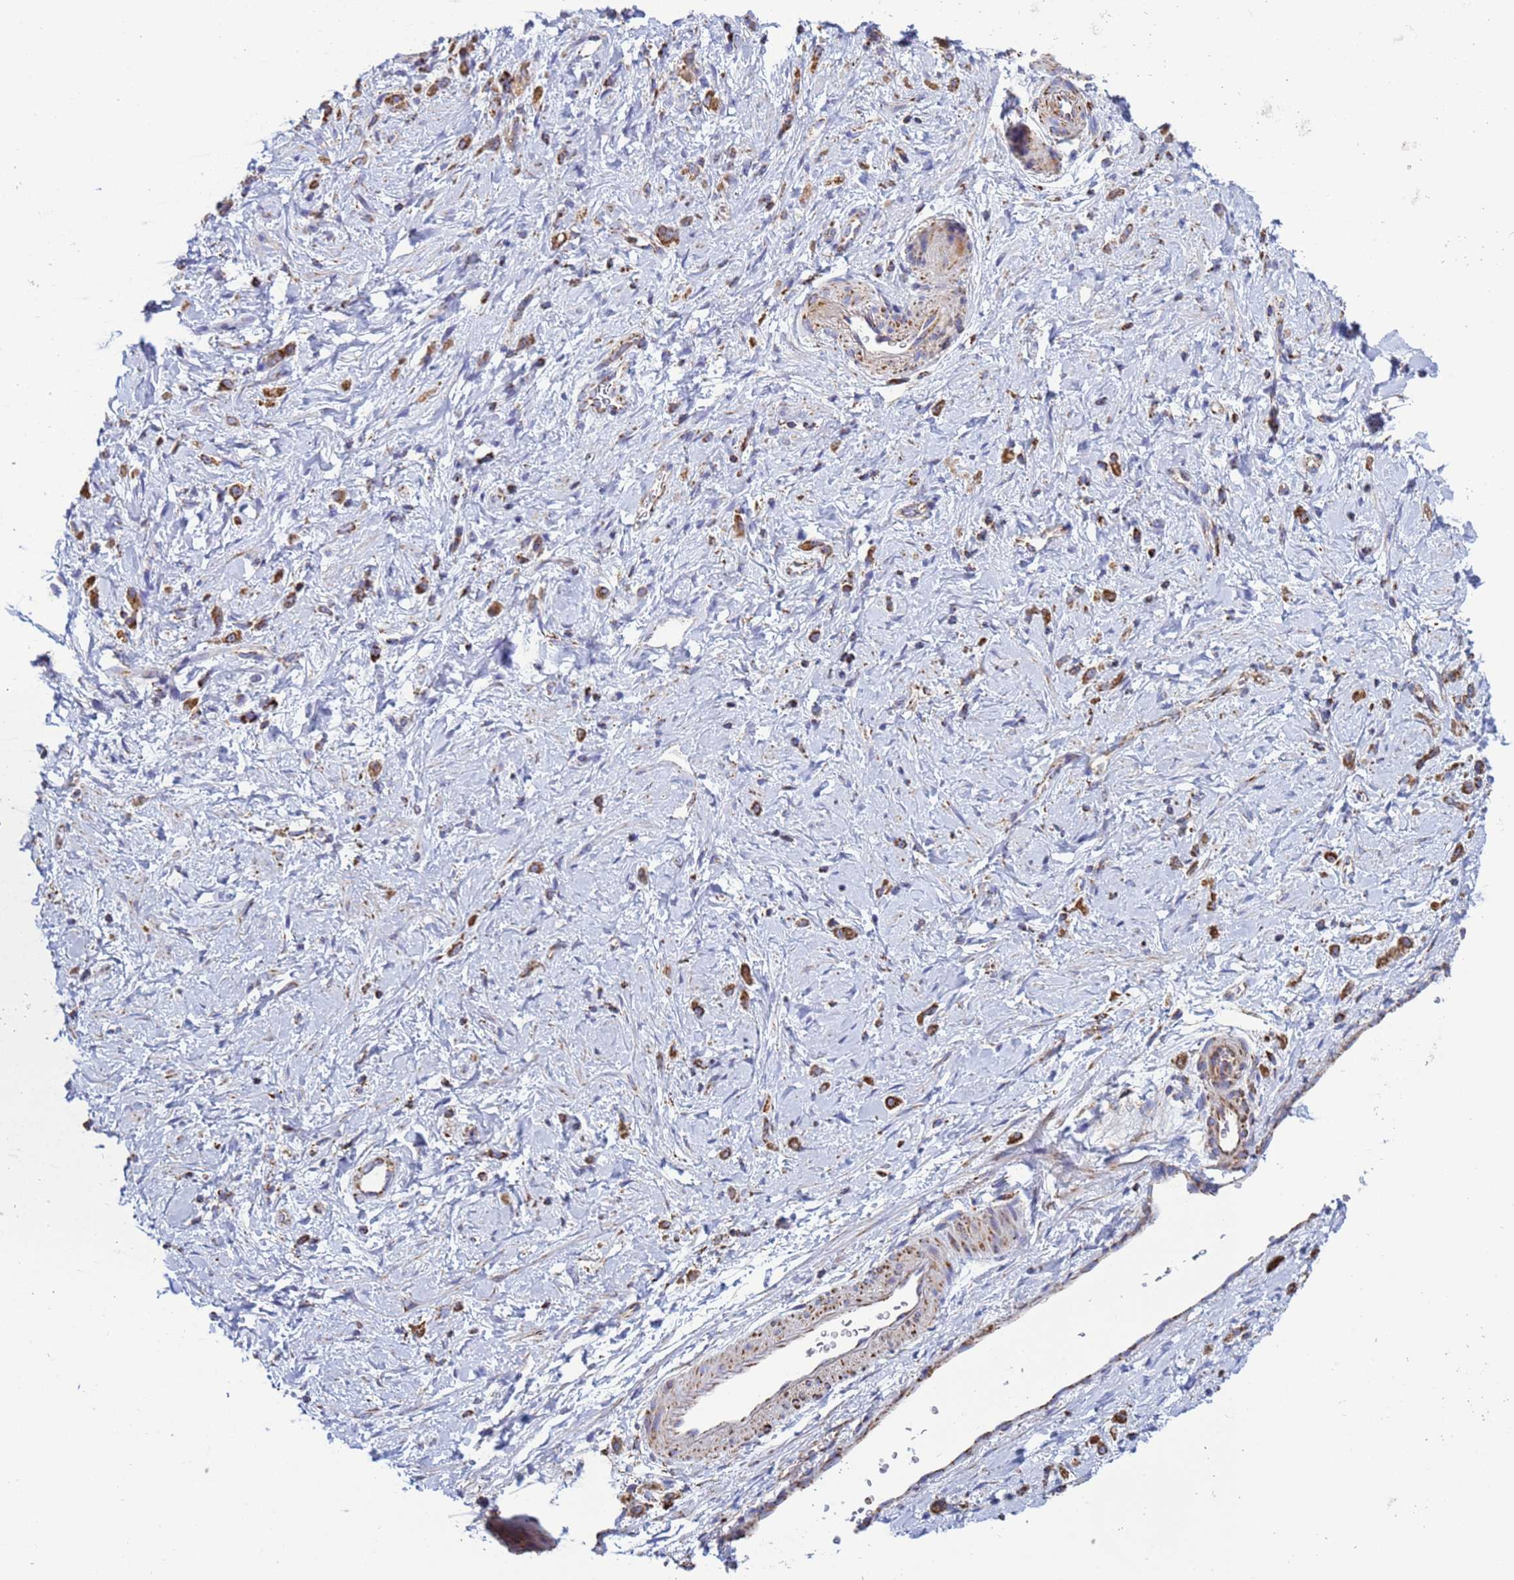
{"staining": {"intensity": "moderate", "quantity": ">75%", "location": "cytoplasmic/membranous"}, "tissue": "stomach cancer", "cell_type": "Tumor cells", "image_type": "cancer", "snomed": [{"axis": "morphology", "description": "Adenocarcinoma, NOS"}, {"axis": "topography", "description": "Stomach"}], "caption": "The photomicrograph exhibits immunohistochemical staining of stomach adenocarcinoma. There is moderate cytoplasmic/membranous expression is identified in about >75% of tumor cells.", "gene": "COQ4", "patient": {"sex": "female", "age": 60}}